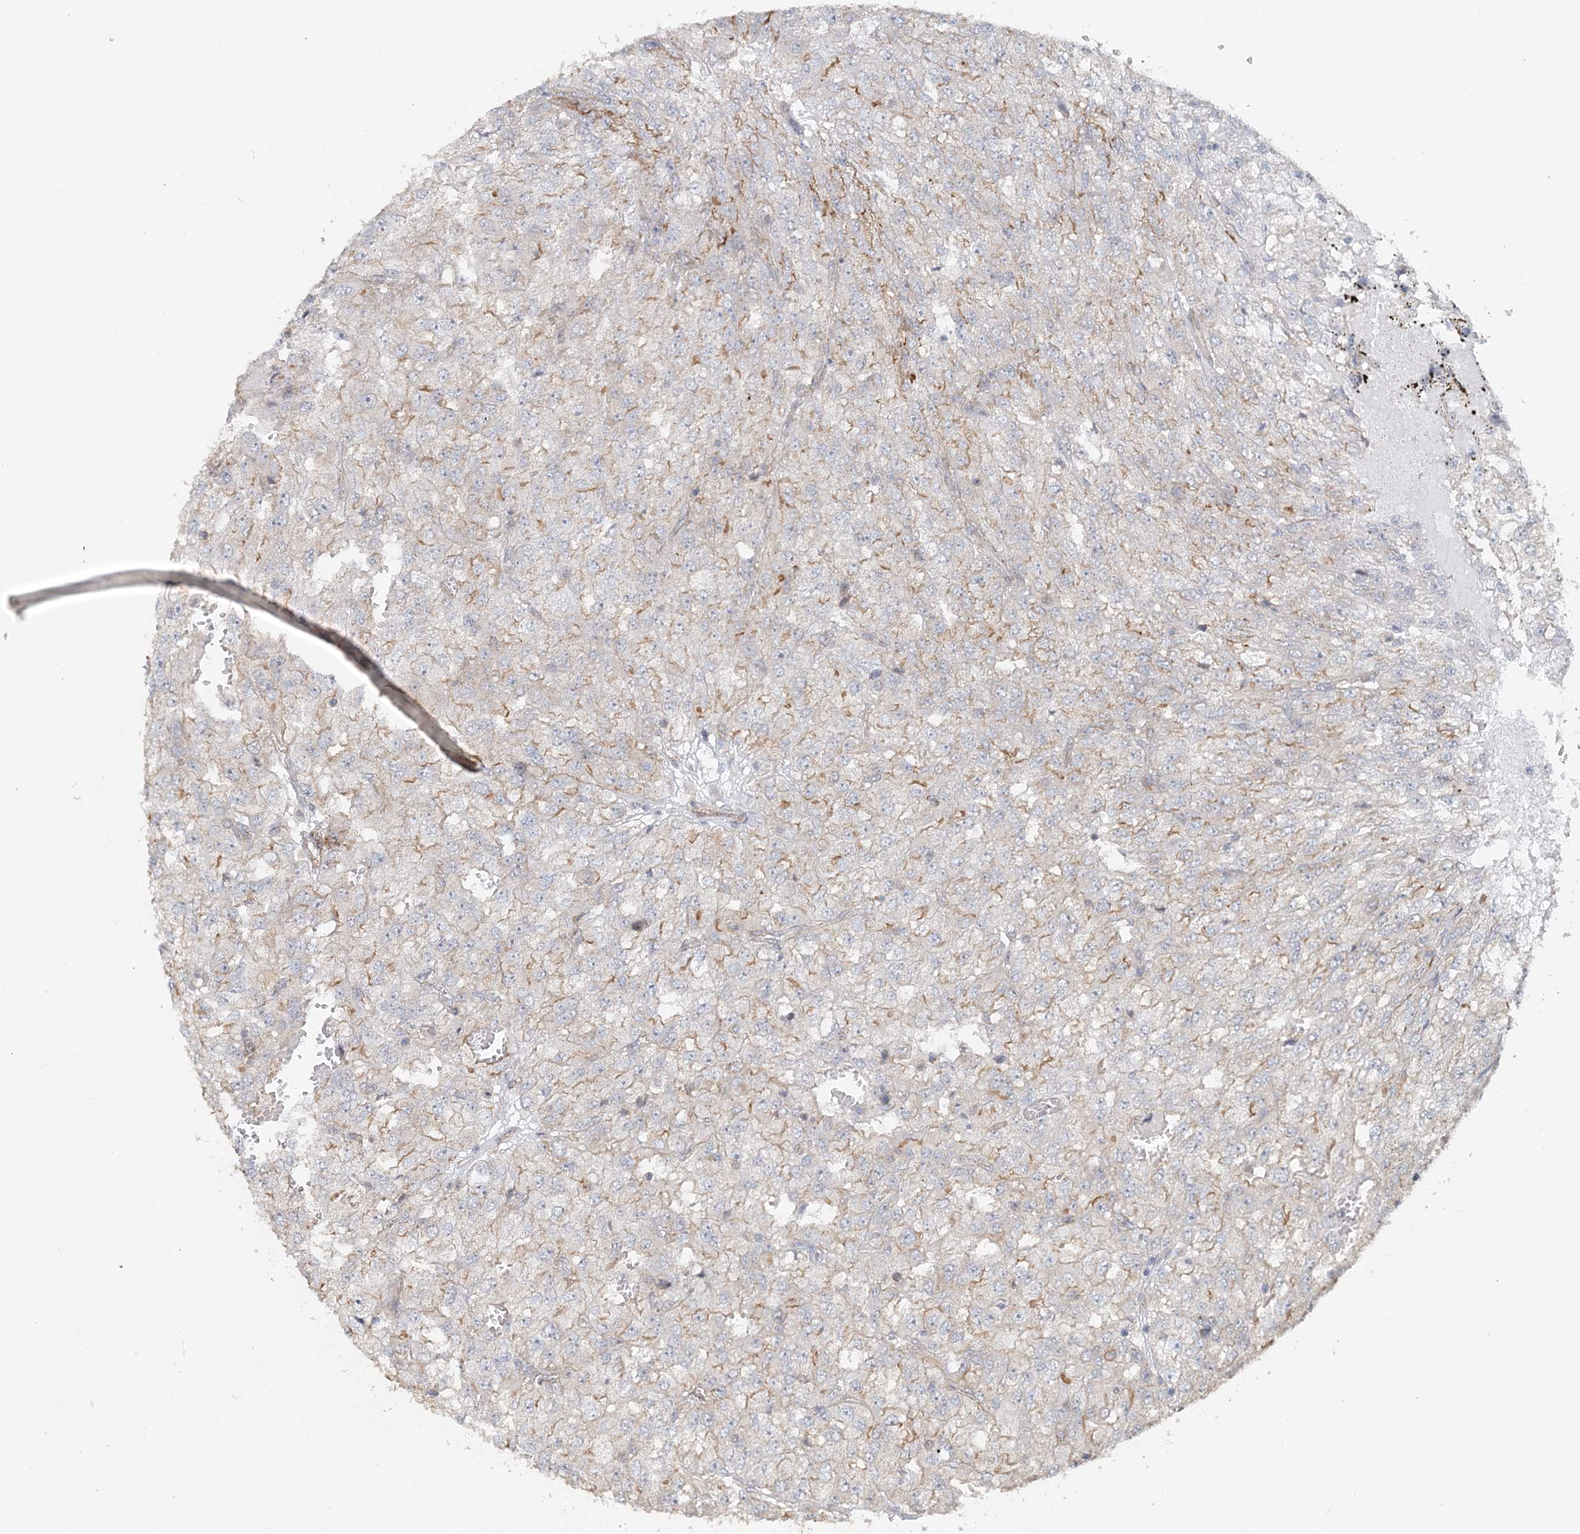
{"staining": {"intensity": "weak", "quantity": "<25%", "location": "cytoplasmic/membranous"}, "tissue": "renal cancer", "cell_type": "Tumor cells", "image_type": "cancer", "snomed": [{"axis": "morphology", "description": "Adenocarcinoma, NOS"}, {"axis": "topography", "description": "Kidney"}], "caption": "Tumor cells show no significant protein staining in renal adenocarcinoma.", "gene": "MAT2B", "patient": {"sex": "female", "age": 54}}